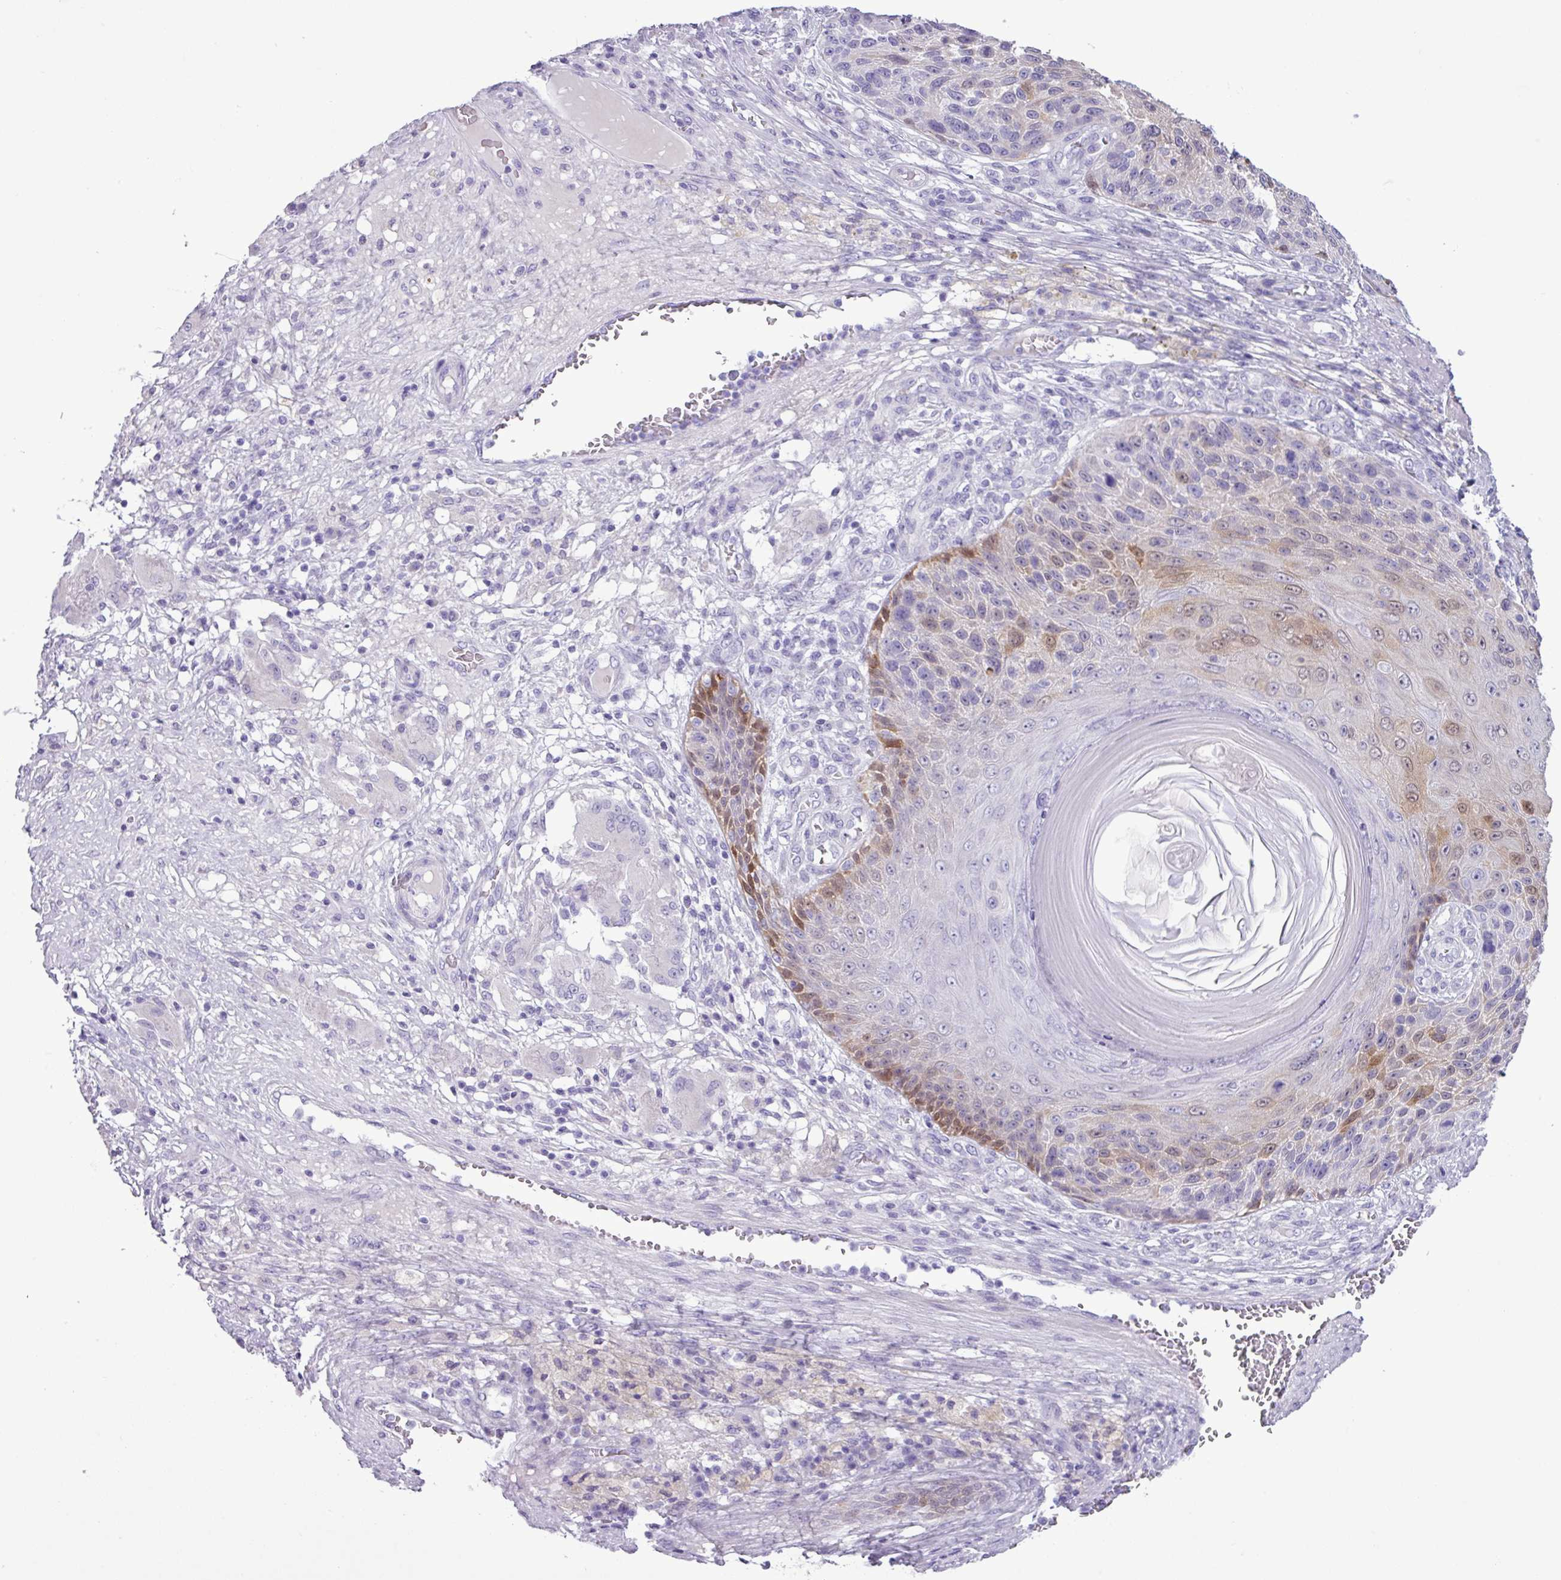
{"staining": {"intensity": "moderate", "quantity": "<25%", "location": "cytoplasmic/membranous,nuclear"}, "tissue": "skin cancer", "cell_type": "Tumor cells", "image_type": "cancer", "snomed": [{"axis": "morphology", "description": "Squamous cell carcinoma, NOS"}, {"axis": "topography", "description": "Skin"}], "caption": "Human skin cancer (squamous cell carcinoma) stained with a brown dye exhibits moderate cytoplasmic/membranous and nuclear positive expression in approximately <25% of tumor cells.", "gene": "ALDH3A1", "patient": {"sex": "female", "age": 88}}